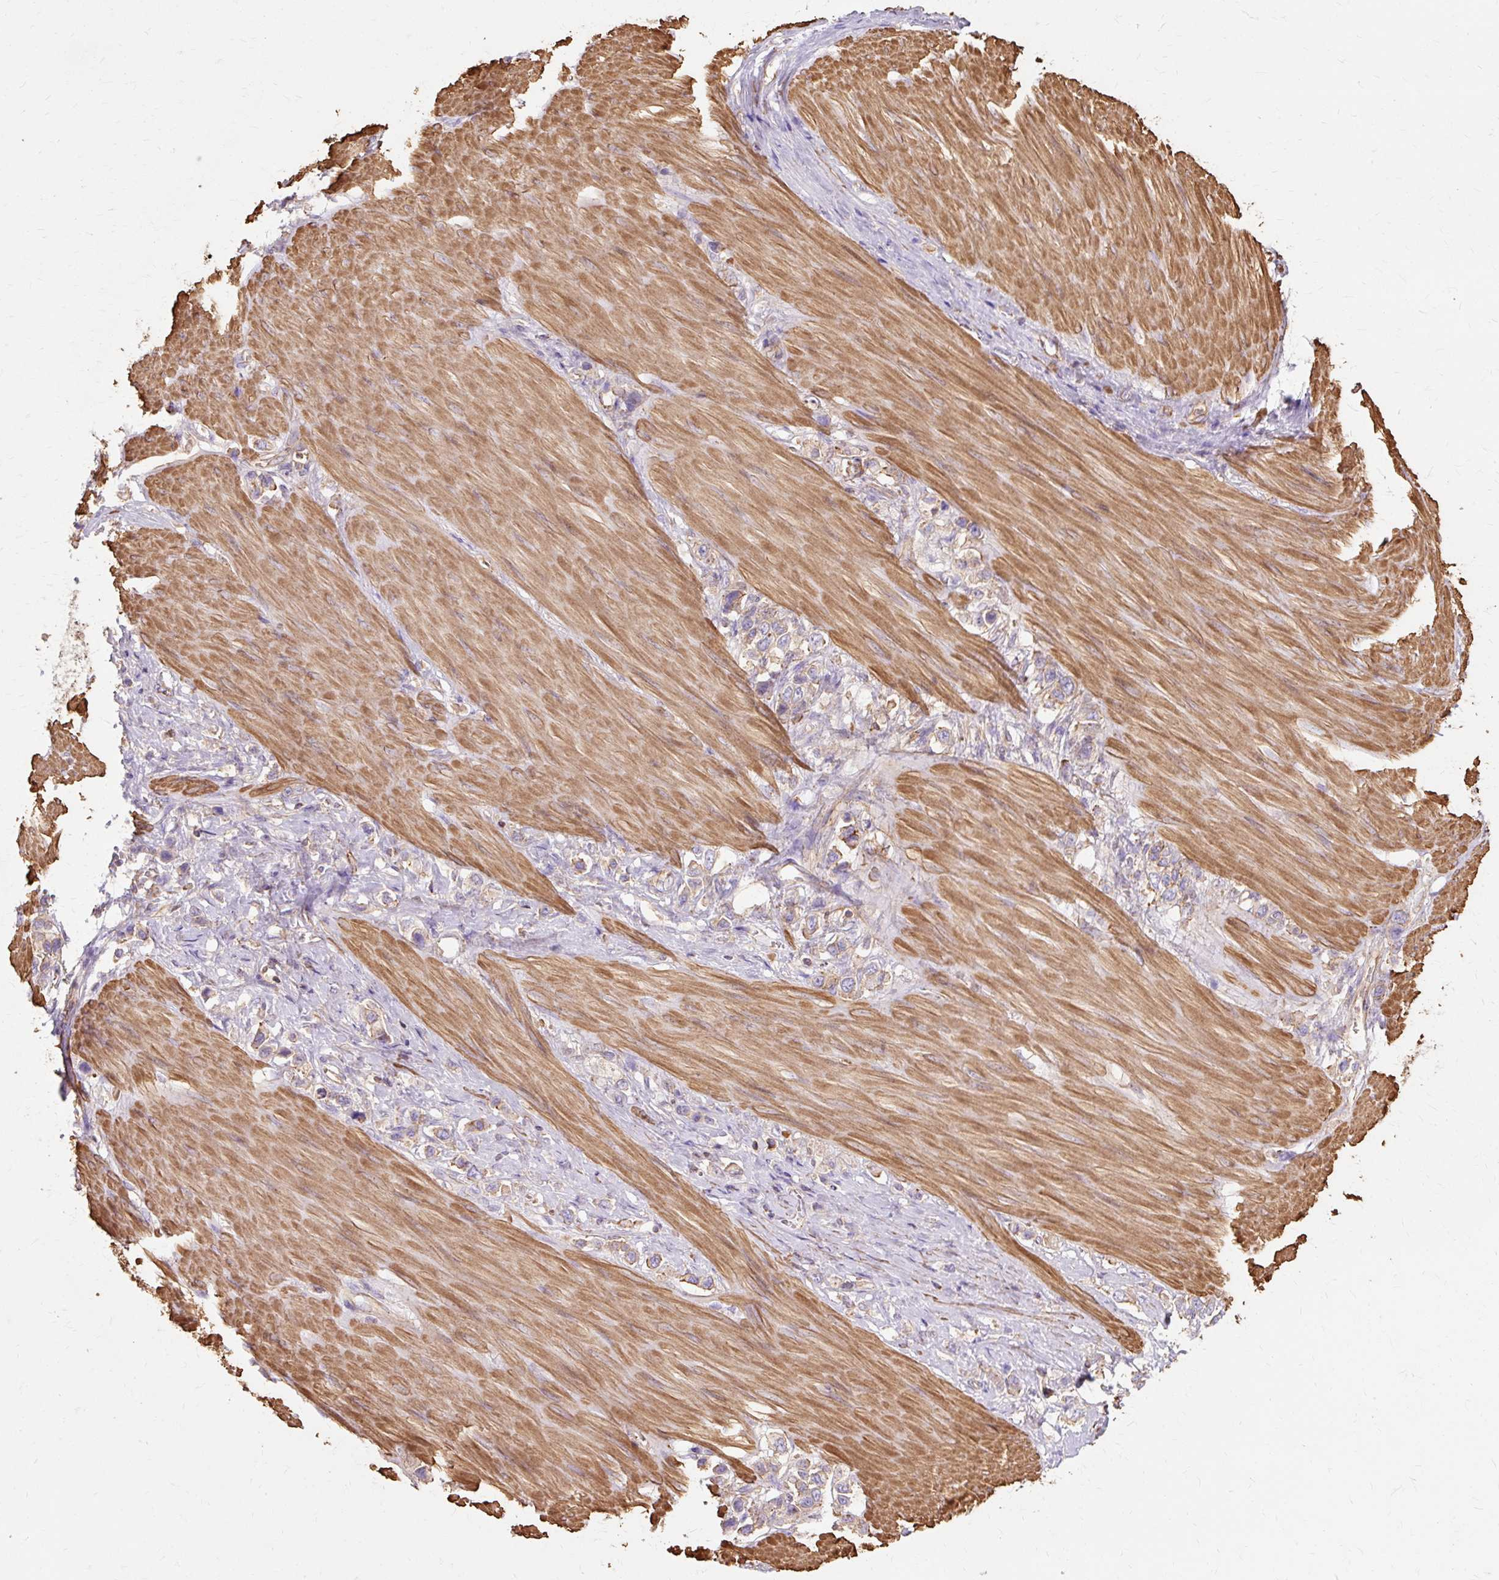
{"staining": {"intensity": "weak", "quantity": "<25%", "location": "cytoplasmic/membranous"}, "tissue": "stomach cancer", "cell_type": "Tumor cells", "image_type": "cancer", "snomed": [{"axis": "morphology", "description": "Adenocarcinoma, NOS"}, {"axis": "topography", "description": "Stomach"}], "caption": "There is no significant staining in tumor cells of stomach adenocarcinoma.", "gene": "TBC1D2B", "patient": {"sex": "female", "age": 65}}